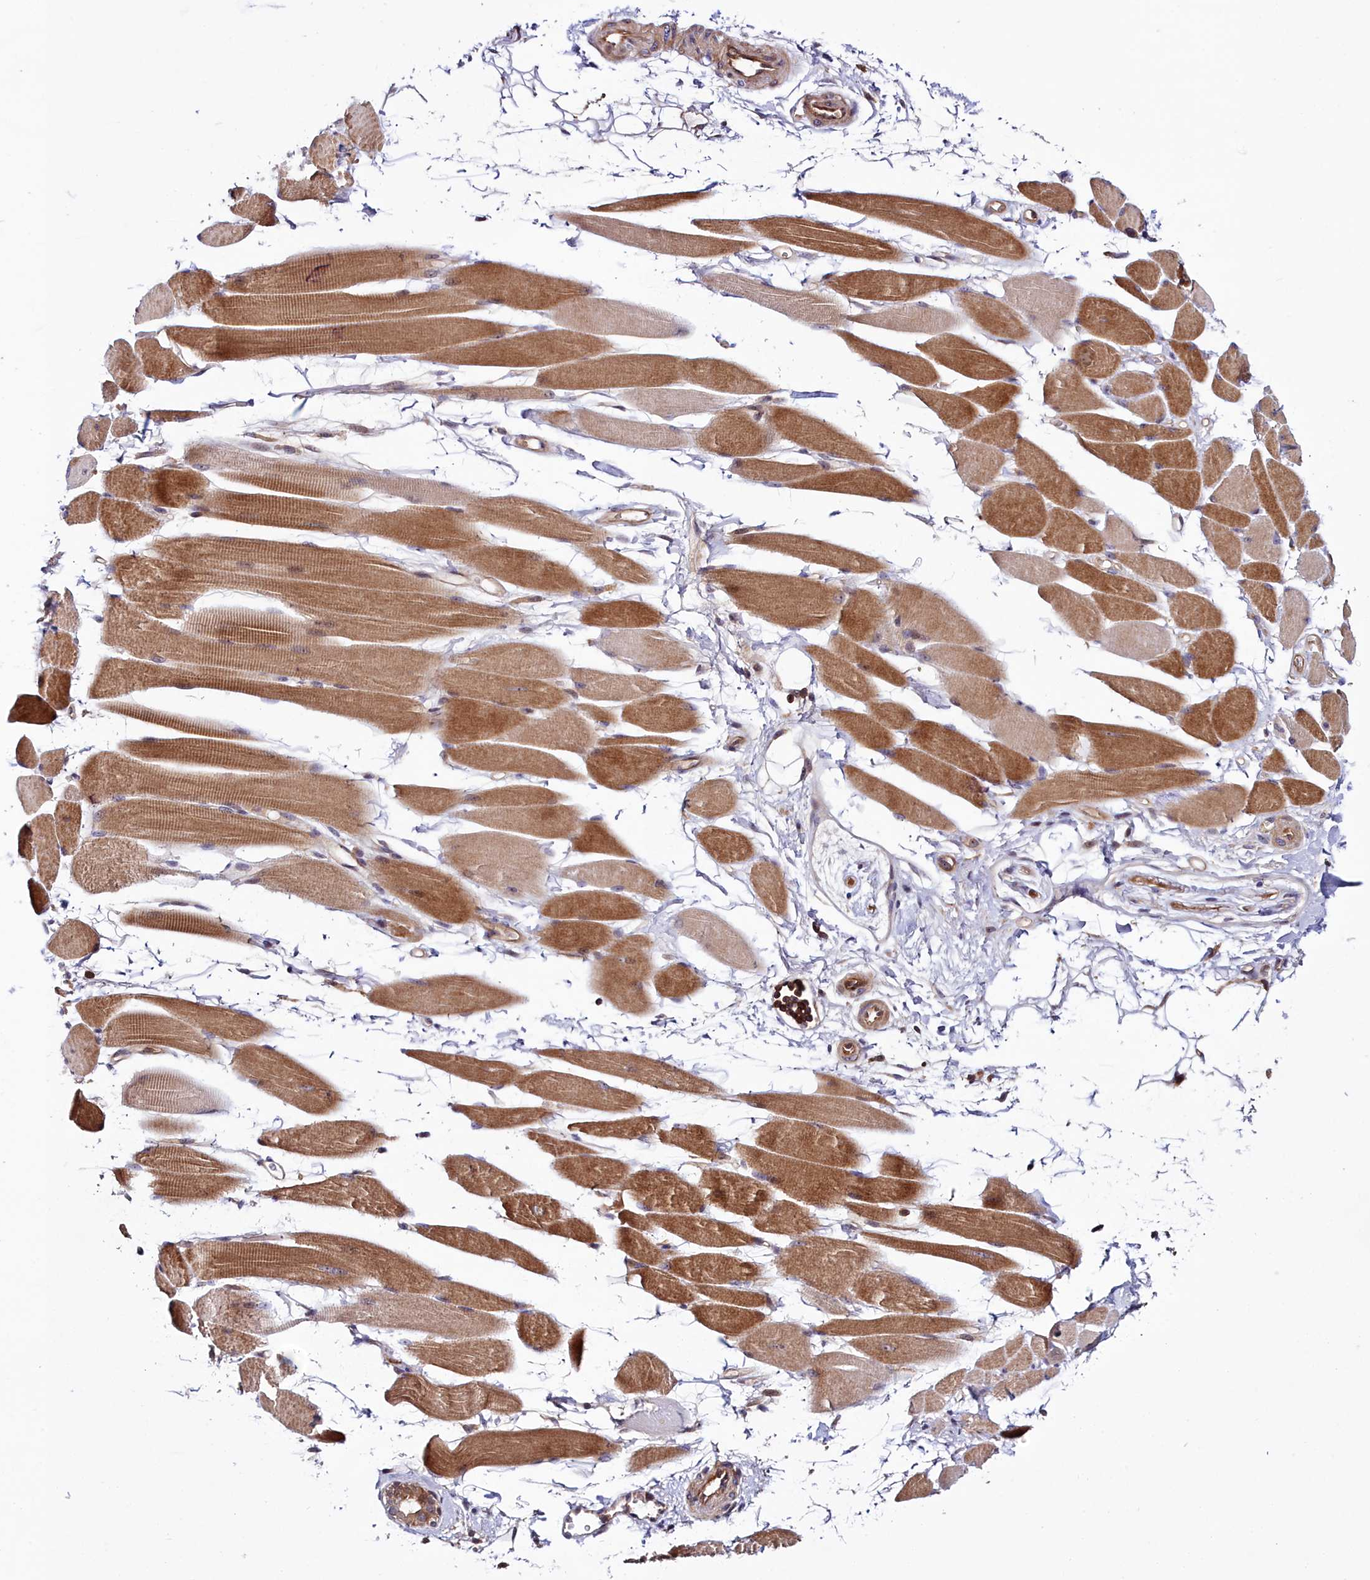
{"staining": {"intensity": "strong", "quantity": "25%-75%", "location": "cytoplasmic/membranous"}, "tissue": "skeletal muscle", "cell_type": "Myocytes", "image_type": "normal", "snomed": [{"axis": "morphology", "description": "Normal tissue, NOS"}, {"axis": "topography", "description": "Skeletal muscle"}, {"axis": "topography", "description": "Oral tissue"}, {"axis": "topography", "description": "Peripheral nerve tissue"}], "caption": "This histopathology image reveals IHC staining of normal skeletal muscle, with high strong cytoplasmic/membranous staining in about 25%-75% of myocytes.", "gene": "NEURL4", "patient": {"sex": "female", "age": 84}}